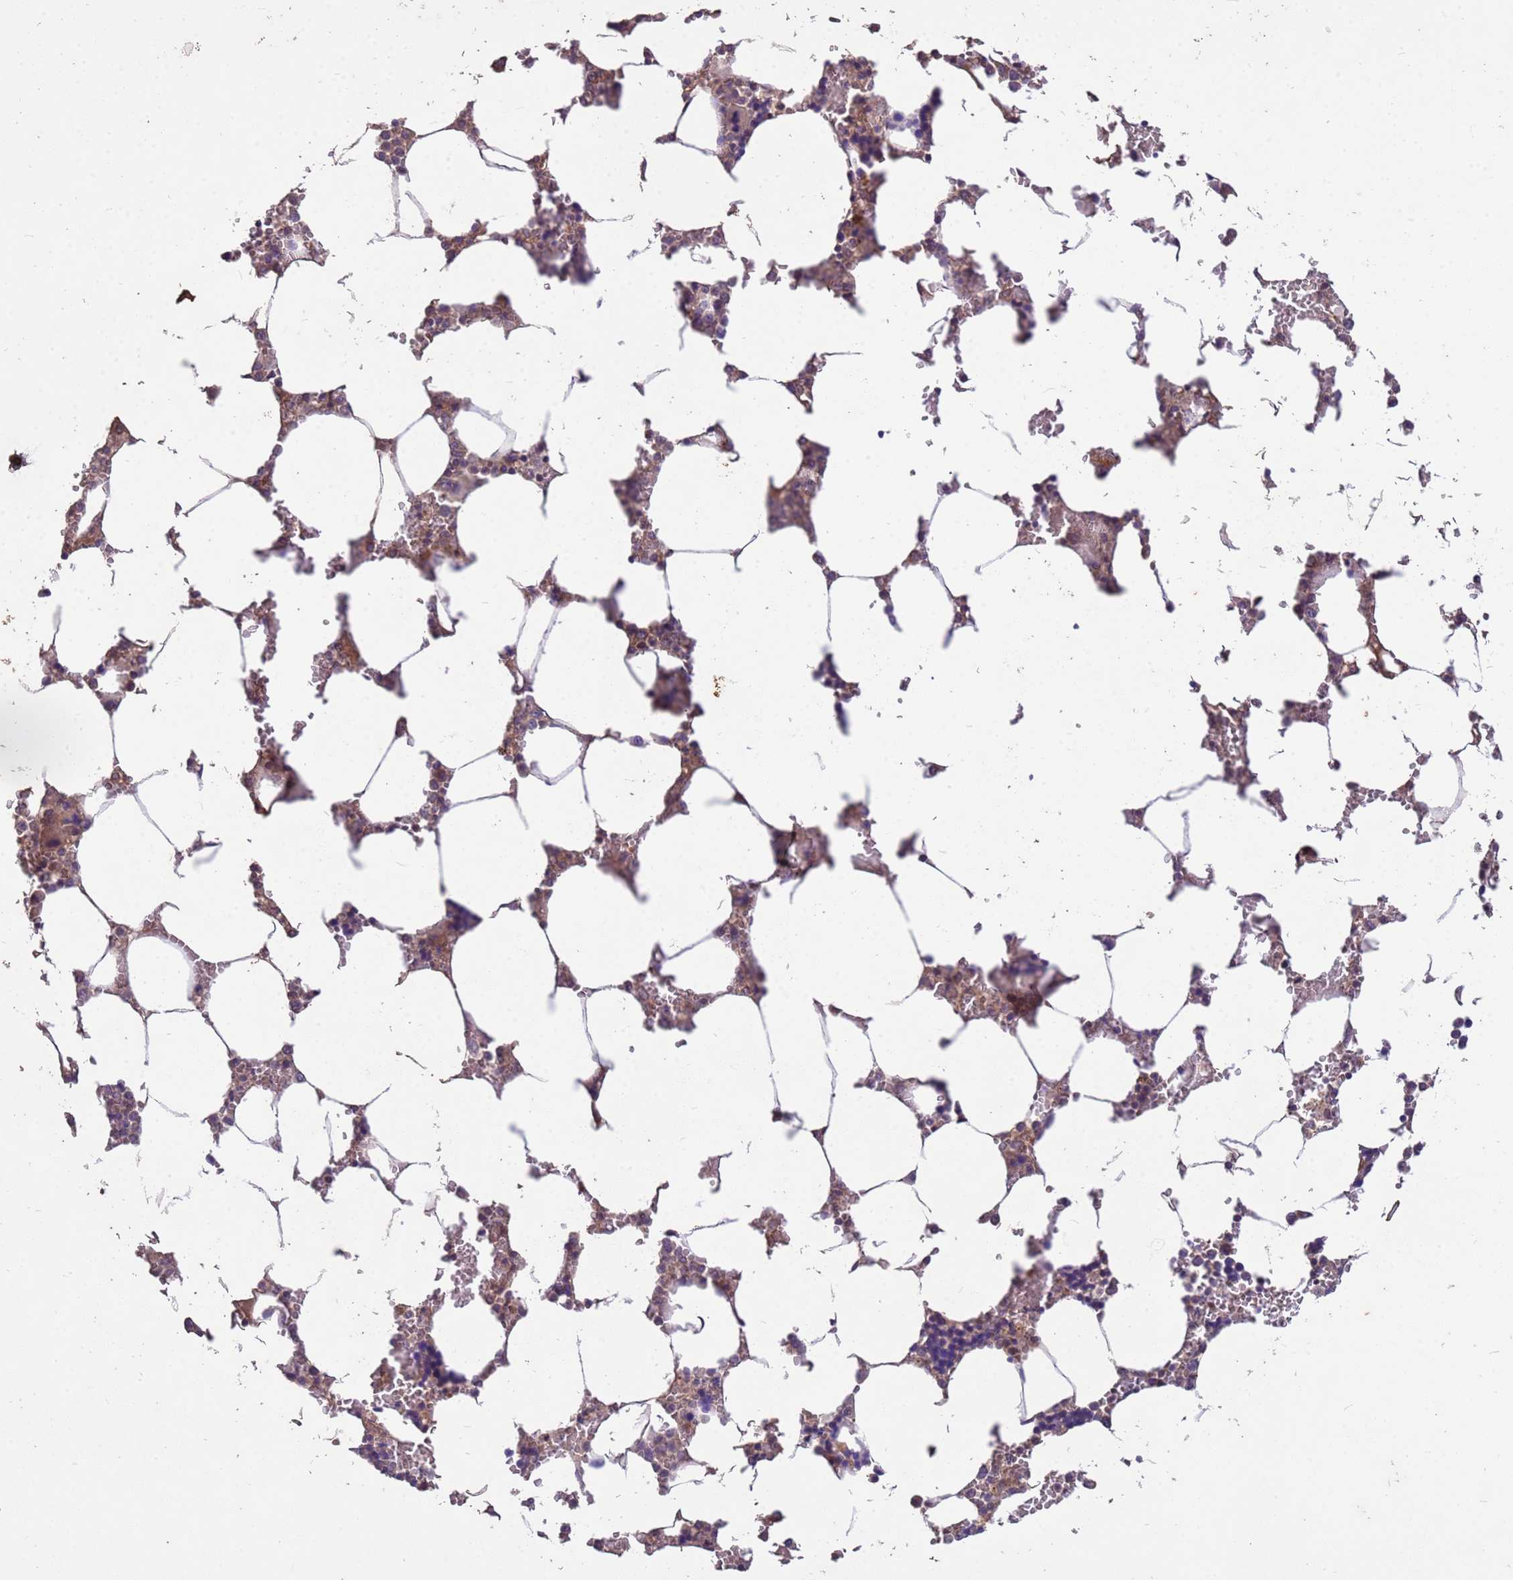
{"staining": {"intensity": "moderate", "quantity": "<25%", "location": "cytoplasmic/membranous,nuclear"}, "tissue": "bone marrow", "cell_type": "Hematopoietic cells", "image_type": "normal", "snomed": [{"axis": "morphology", "description": "Normal tissue, NOS"}, {"axis": "topography", "description": "Bone marrow"}], "caption": "Protein analysis of unremarkable bone marrow exhibits moderate cytoplasmic/membranous,nuclear expression in approximately <25% of hematopoietic cells. Nuclei are stained in blue.", "gene": "PPP2CA", "patient": {"sex": "male", "age": 64}}